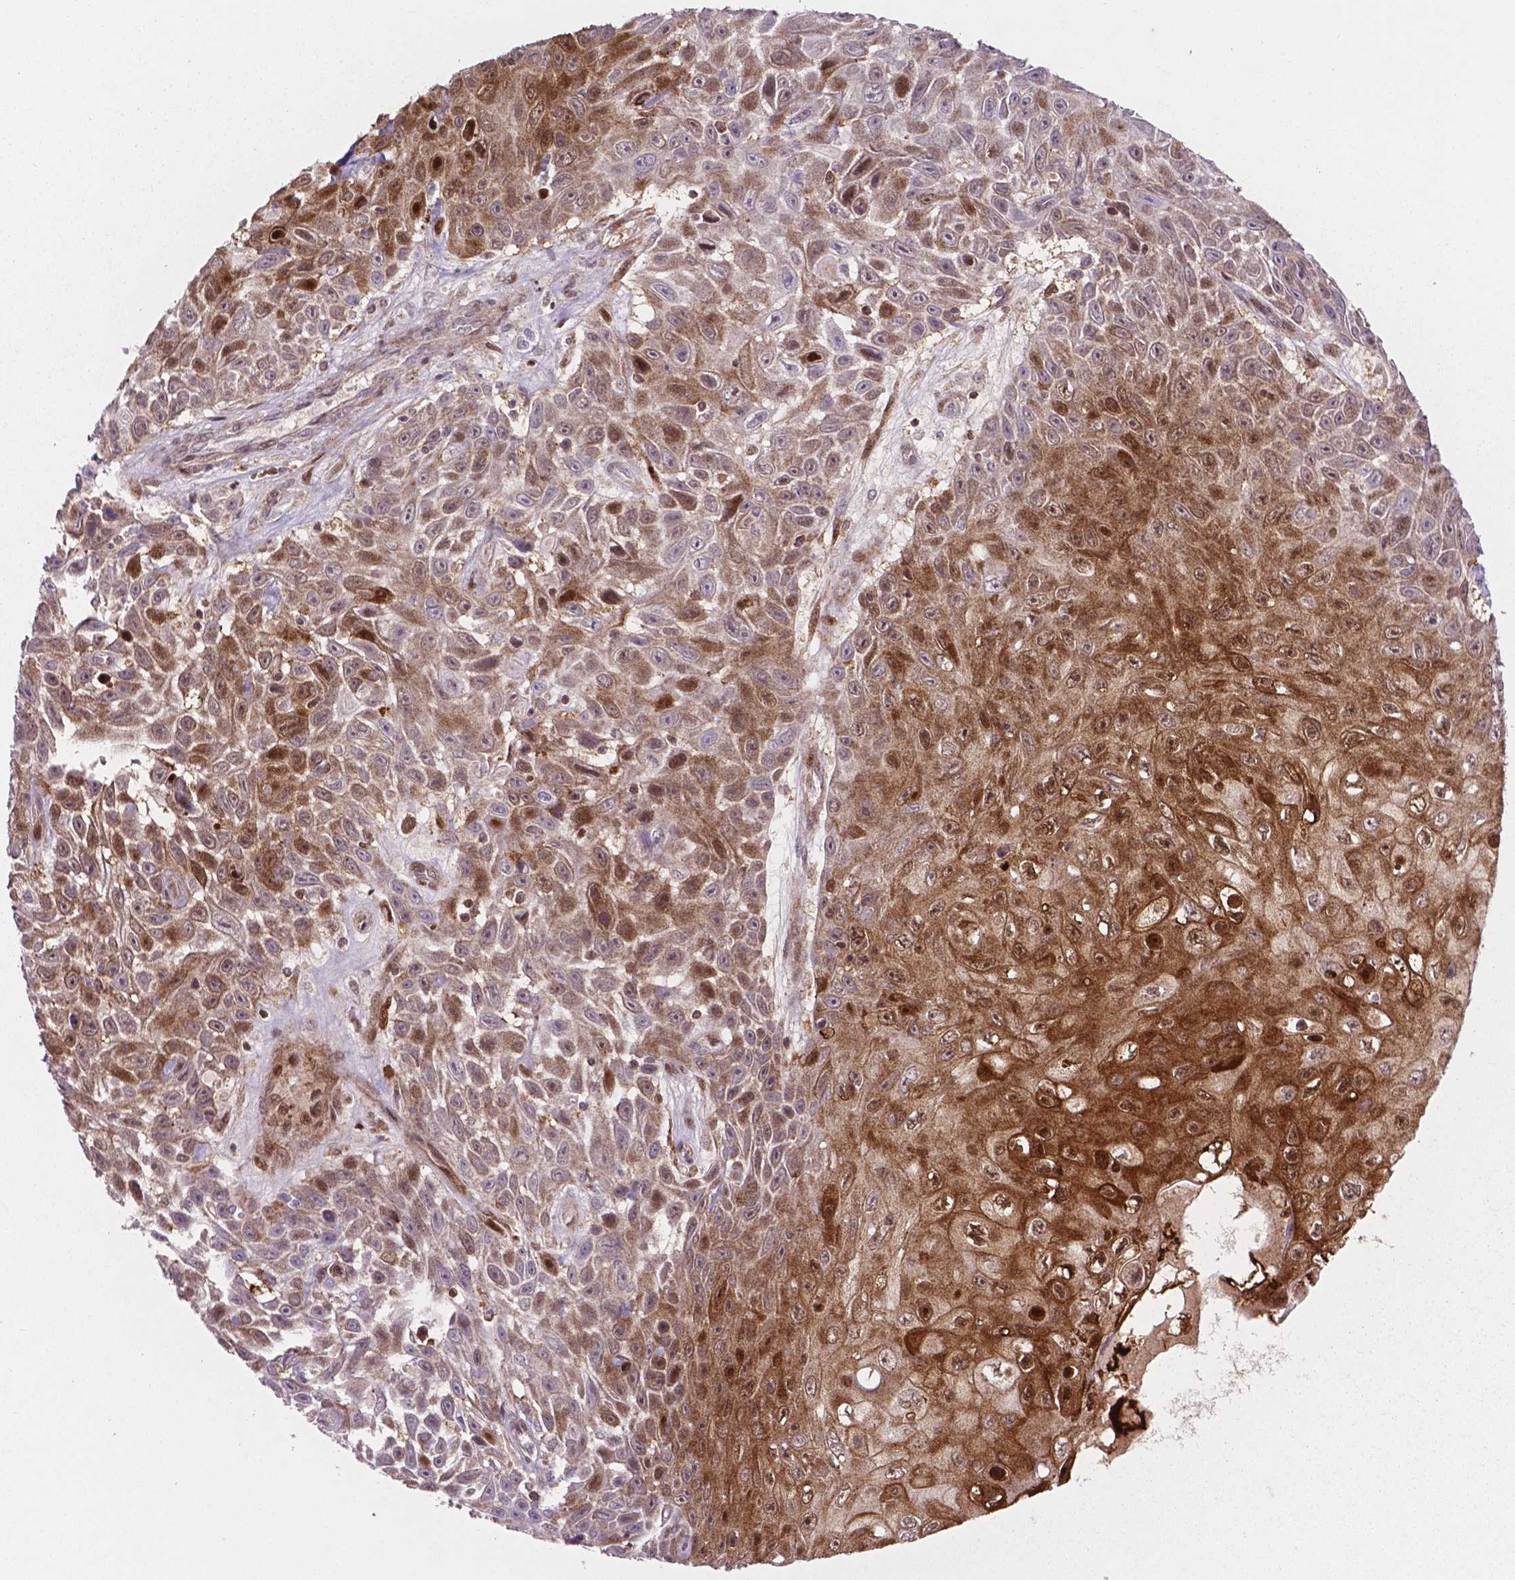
{"staining": {"intensity": "strong", "quantity": "25%-75%", "location": "cytoplasmic/membranous"}, "tissue": "skin cancer", "cell_type": "Tumor cells", "image_type": "cancer", "snomed": [{"axis": "morphology", "description": "Squamous cell carcinoma, NOS"}, {"axis": "topography", "description": "Skin"}], "caption": "An immunohistochemistry histopathology image of tumor tissue is shown. Protein staining in brown shows strong cytoplasmic/membranous positivity in skin cancer within tumor cells. (DAB (3,3'-diaminobenzidine) = brown stain, brightfield microscopy at high magnification).", "gene": "LDHA", "patient": {"sex": "male", "age": 82}}